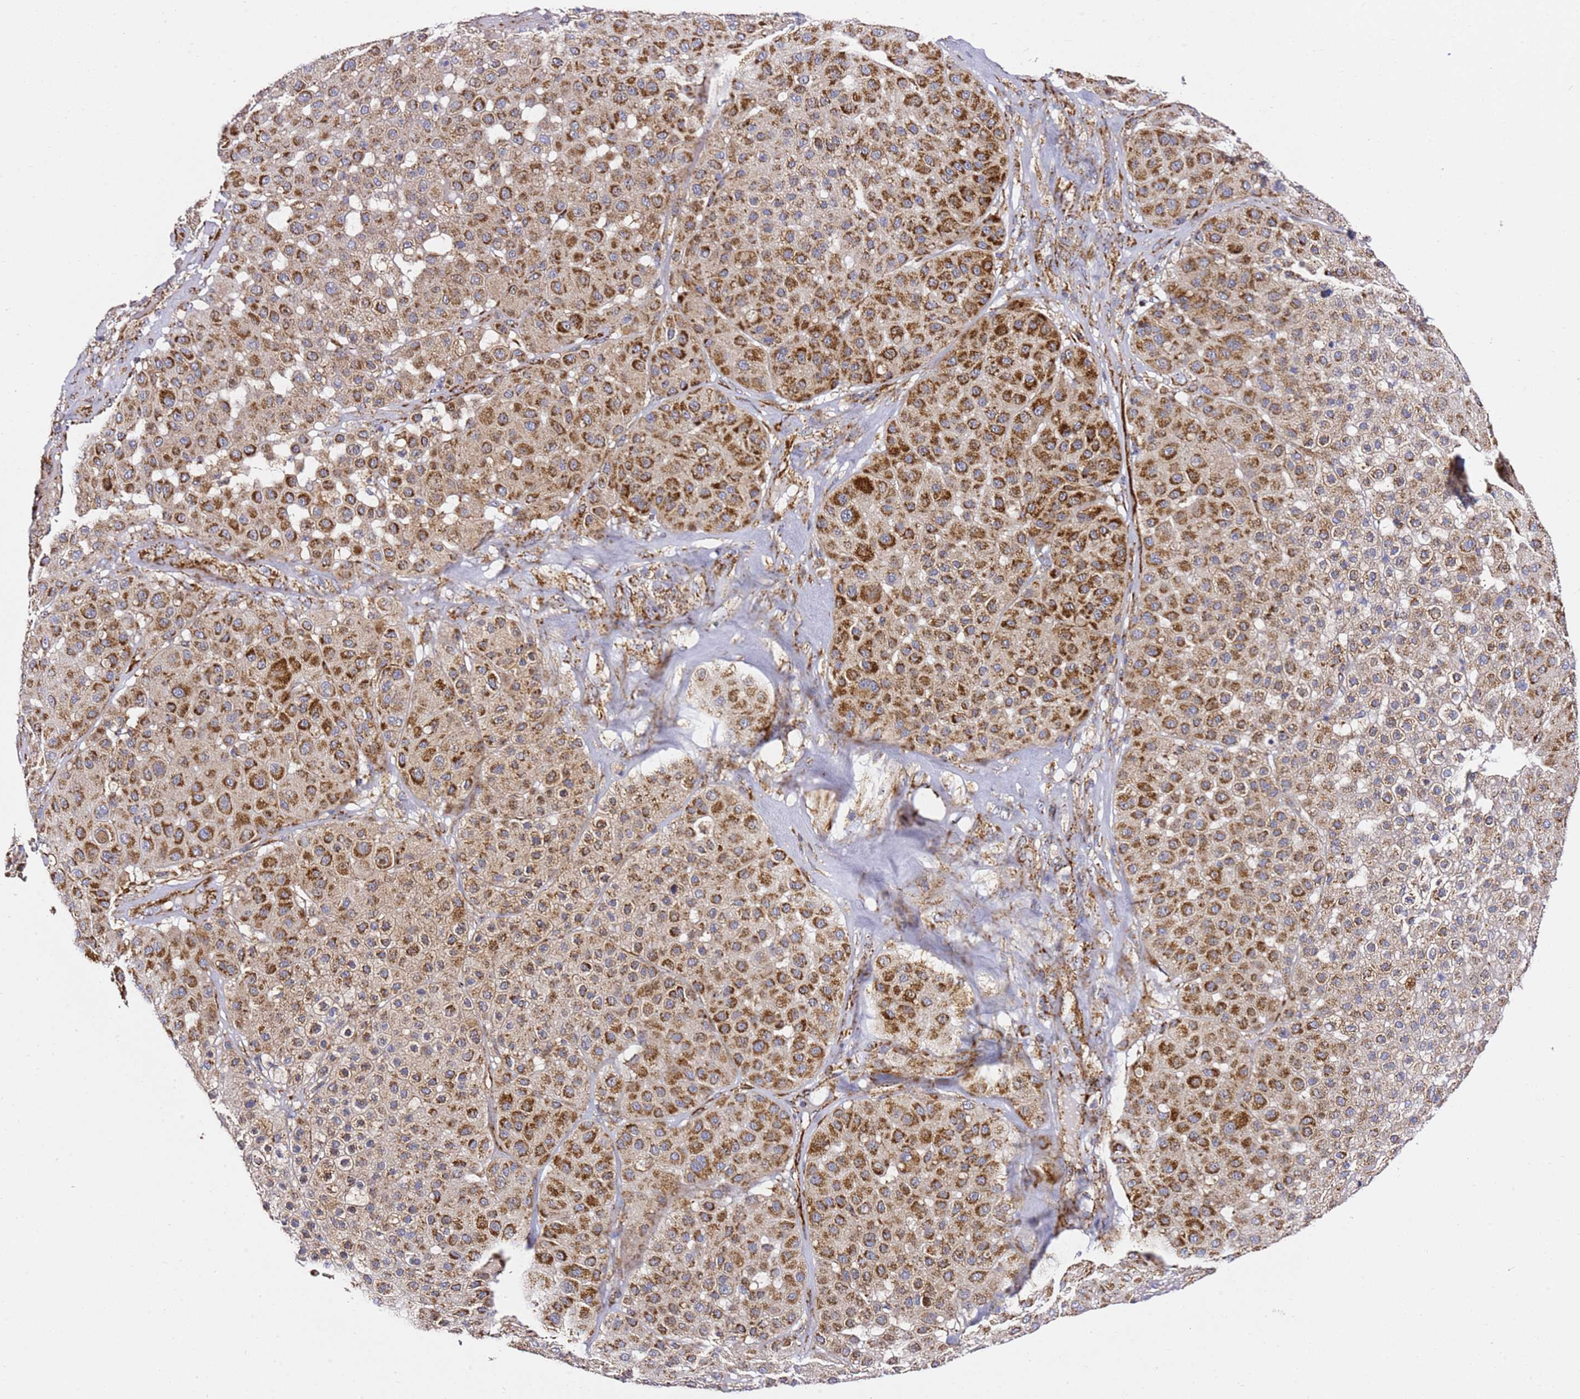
{"staining": {"intensity": "strong", "quantity": ">75%", "location": "cytoplasmic/membranous"}, "tissue": "melanoma", "cell_type": "Tumor cells", "image_type": "cancer", "snomed": [{"axis": "morphology", "description": "Malignant melanoma, Metastatic site"}, {"axis": "topography", "description": "Smooth muscle"}], "caption": "An IHC micrograph of tumor tissue is shown. Protein staining in brown highlights strong cytoplasmic/membranous positivity in malignant melanoma (metastatic site) within tumor cells.", "gene": "NDUFA3", "patient": {"sex": "male", "age": 41}}